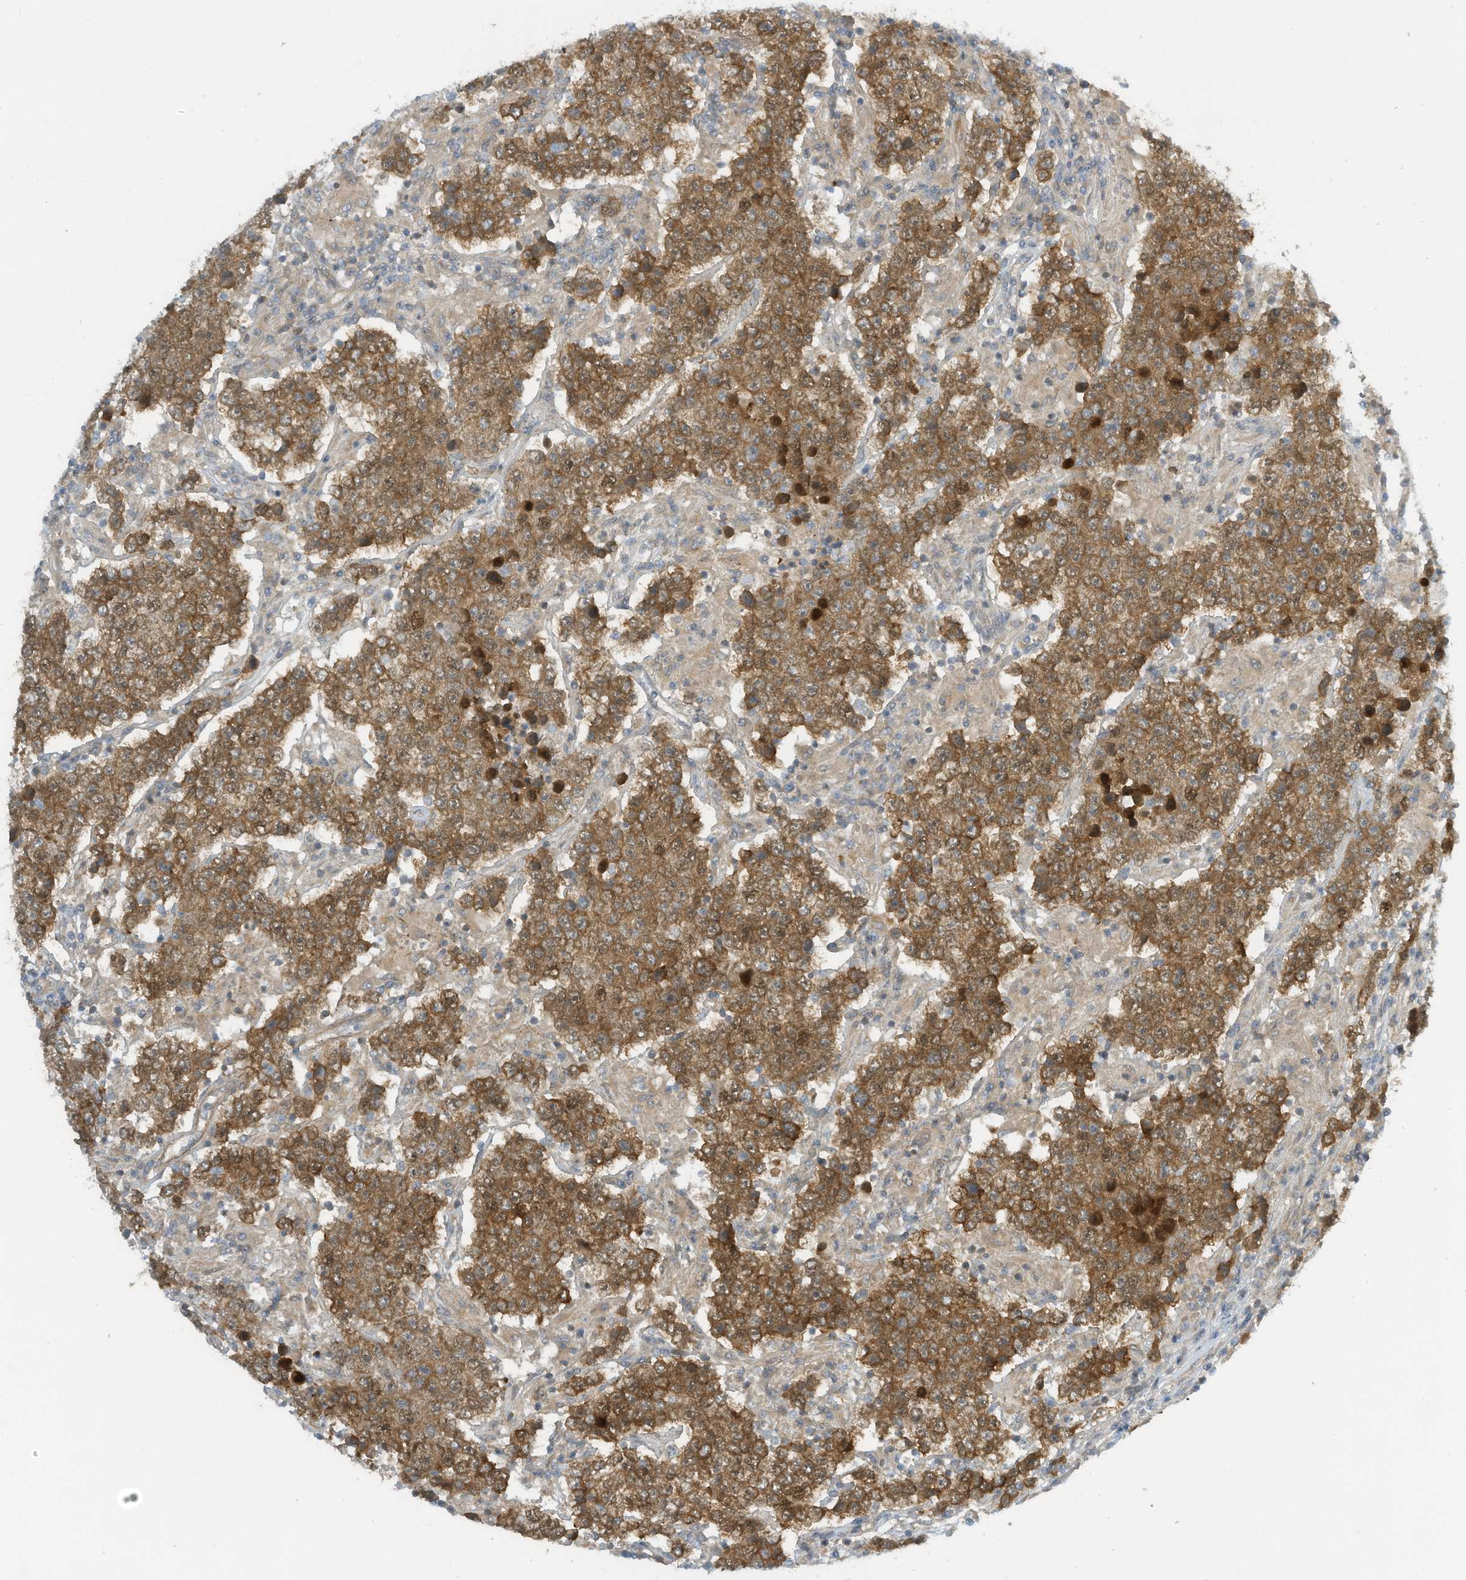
{"staining": {"intensity": "moderate", "quantity": ">75%", "location": "cytoplasmic/membranous"}, "tissue": "testis cancer", "cell_type": "Tumor cells", "image_type": "cancer", "snomed": [{"axis": "morphology", "description": "Normal tissue, NOS"}, {"axis": "morphology", "description": "Urothelial carcinoma, High grade"}, {"axis": "morphology", "description": "Seminoma, NOS"}, {"axis": "morphology", "description": "Carcinoma, Embryonal, NOS"}, {"axis": "topography", "description": "Urinary bladder"}, {"axis": "topography", "description": "Testis"}], "caption": "A brown stain highlights moderate cytoplasmic/membranous expression of a protein in urothelial carcinoma (high-grade) (testis) tumor cells.", "gene": "FSD1L", "patient": {"sex": "male", "age": 41}}